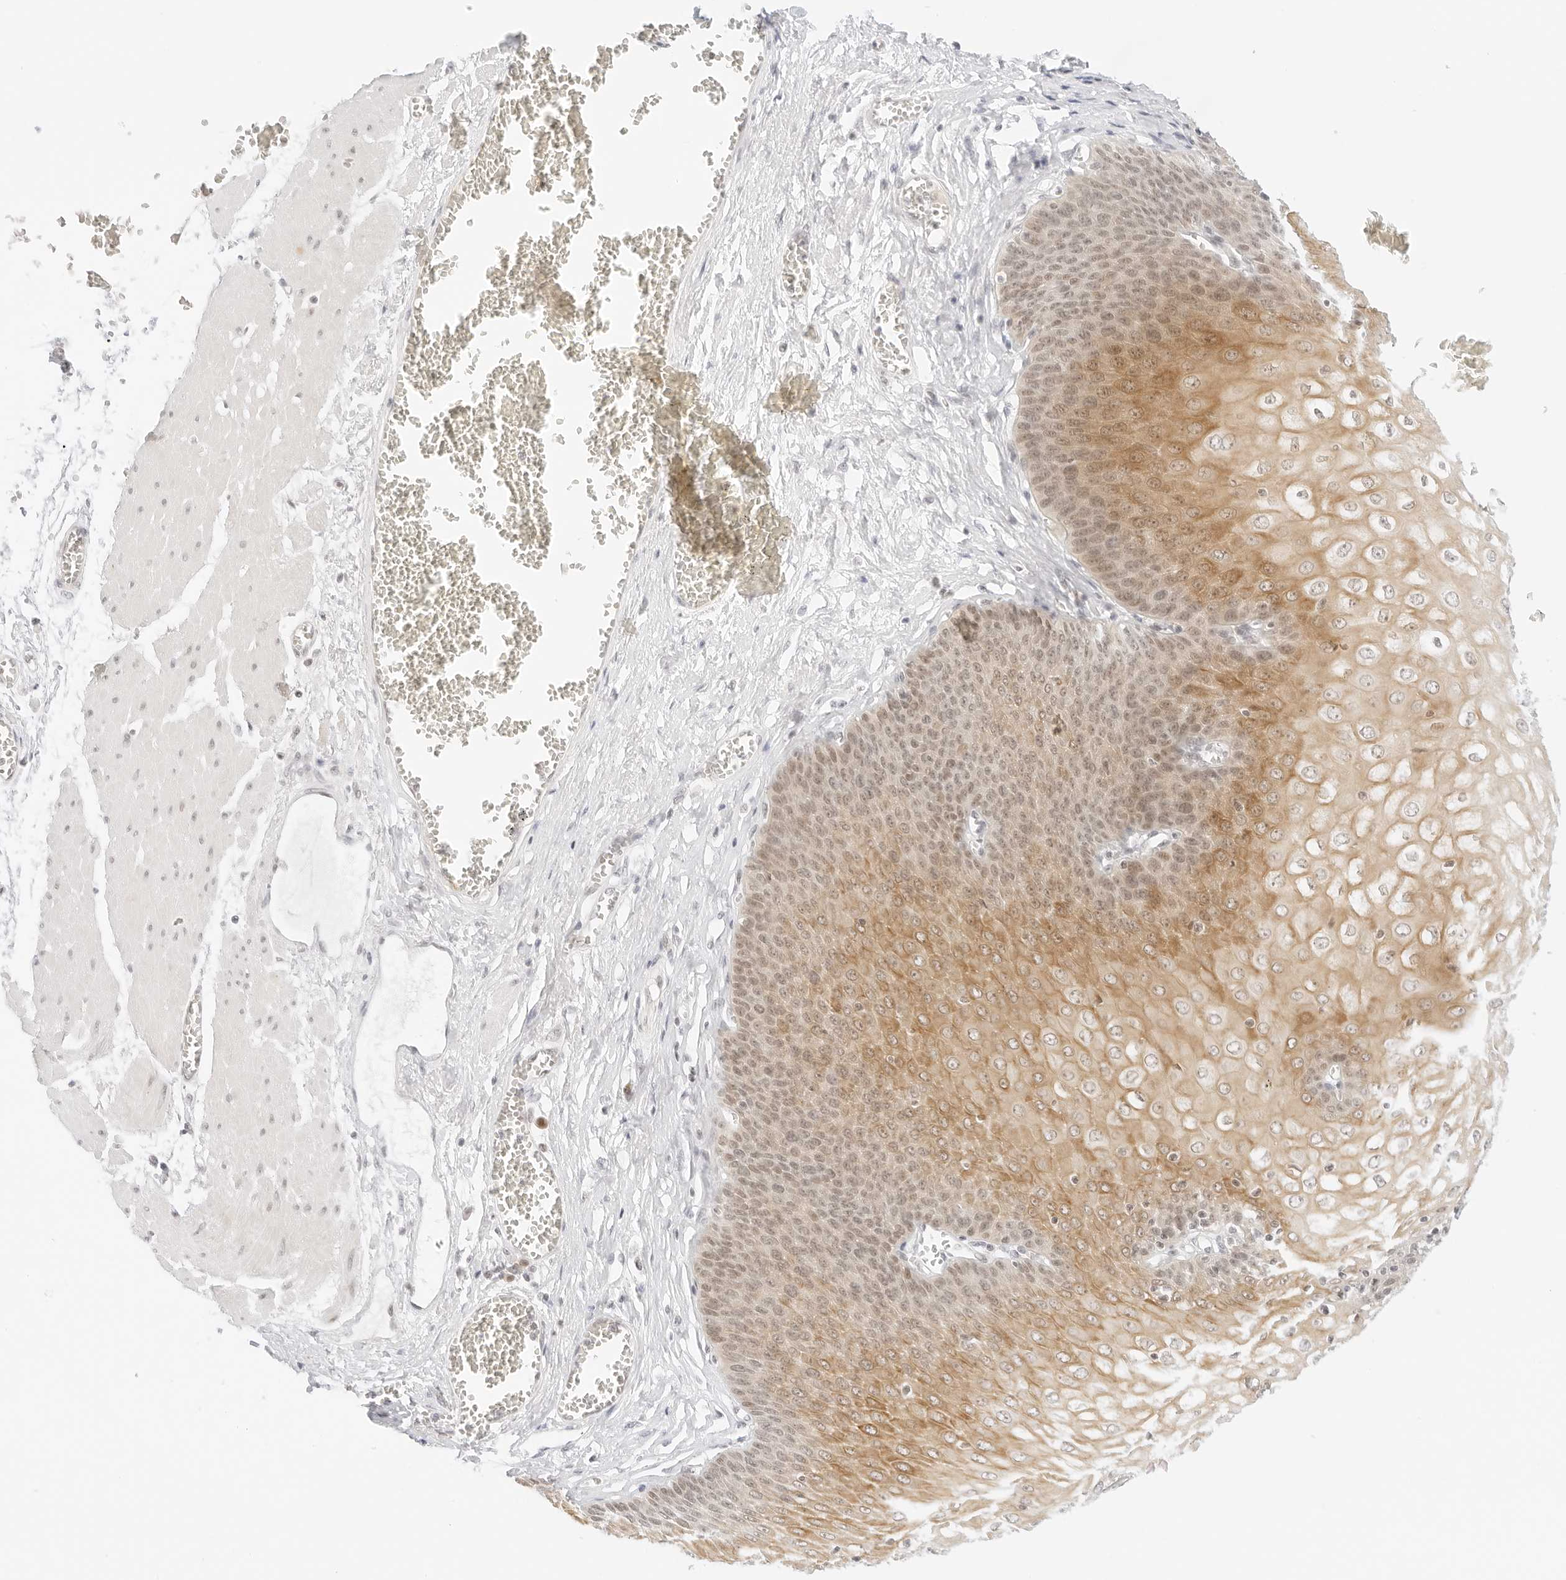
{"staining": {"intensity": "moderate", "quantity": ">75%", "location": "cytoplasmic/membranous,nuclear"}, "tissue": "esophagus", "cell_type": "Squamous epithelial cells", "image_type": "normal", "snomed": [{"axis": "morphology", "description": "Normal tissue, NOS"}, {"axis": "topography", "description": "Esophagus"}], "caption": "High-power microscopy captured an immunohistochemistry (IHC) micrograph of unremarkable esophagus, revealing moderate cytoplasmic/membranous,nuclear positivity in approximately >75% of squamous epithelial cells. (IHC, brightfield microscopy, high magnification).", "gene": "POLR3C", "patient": {"sex": "male", "age": 60}}